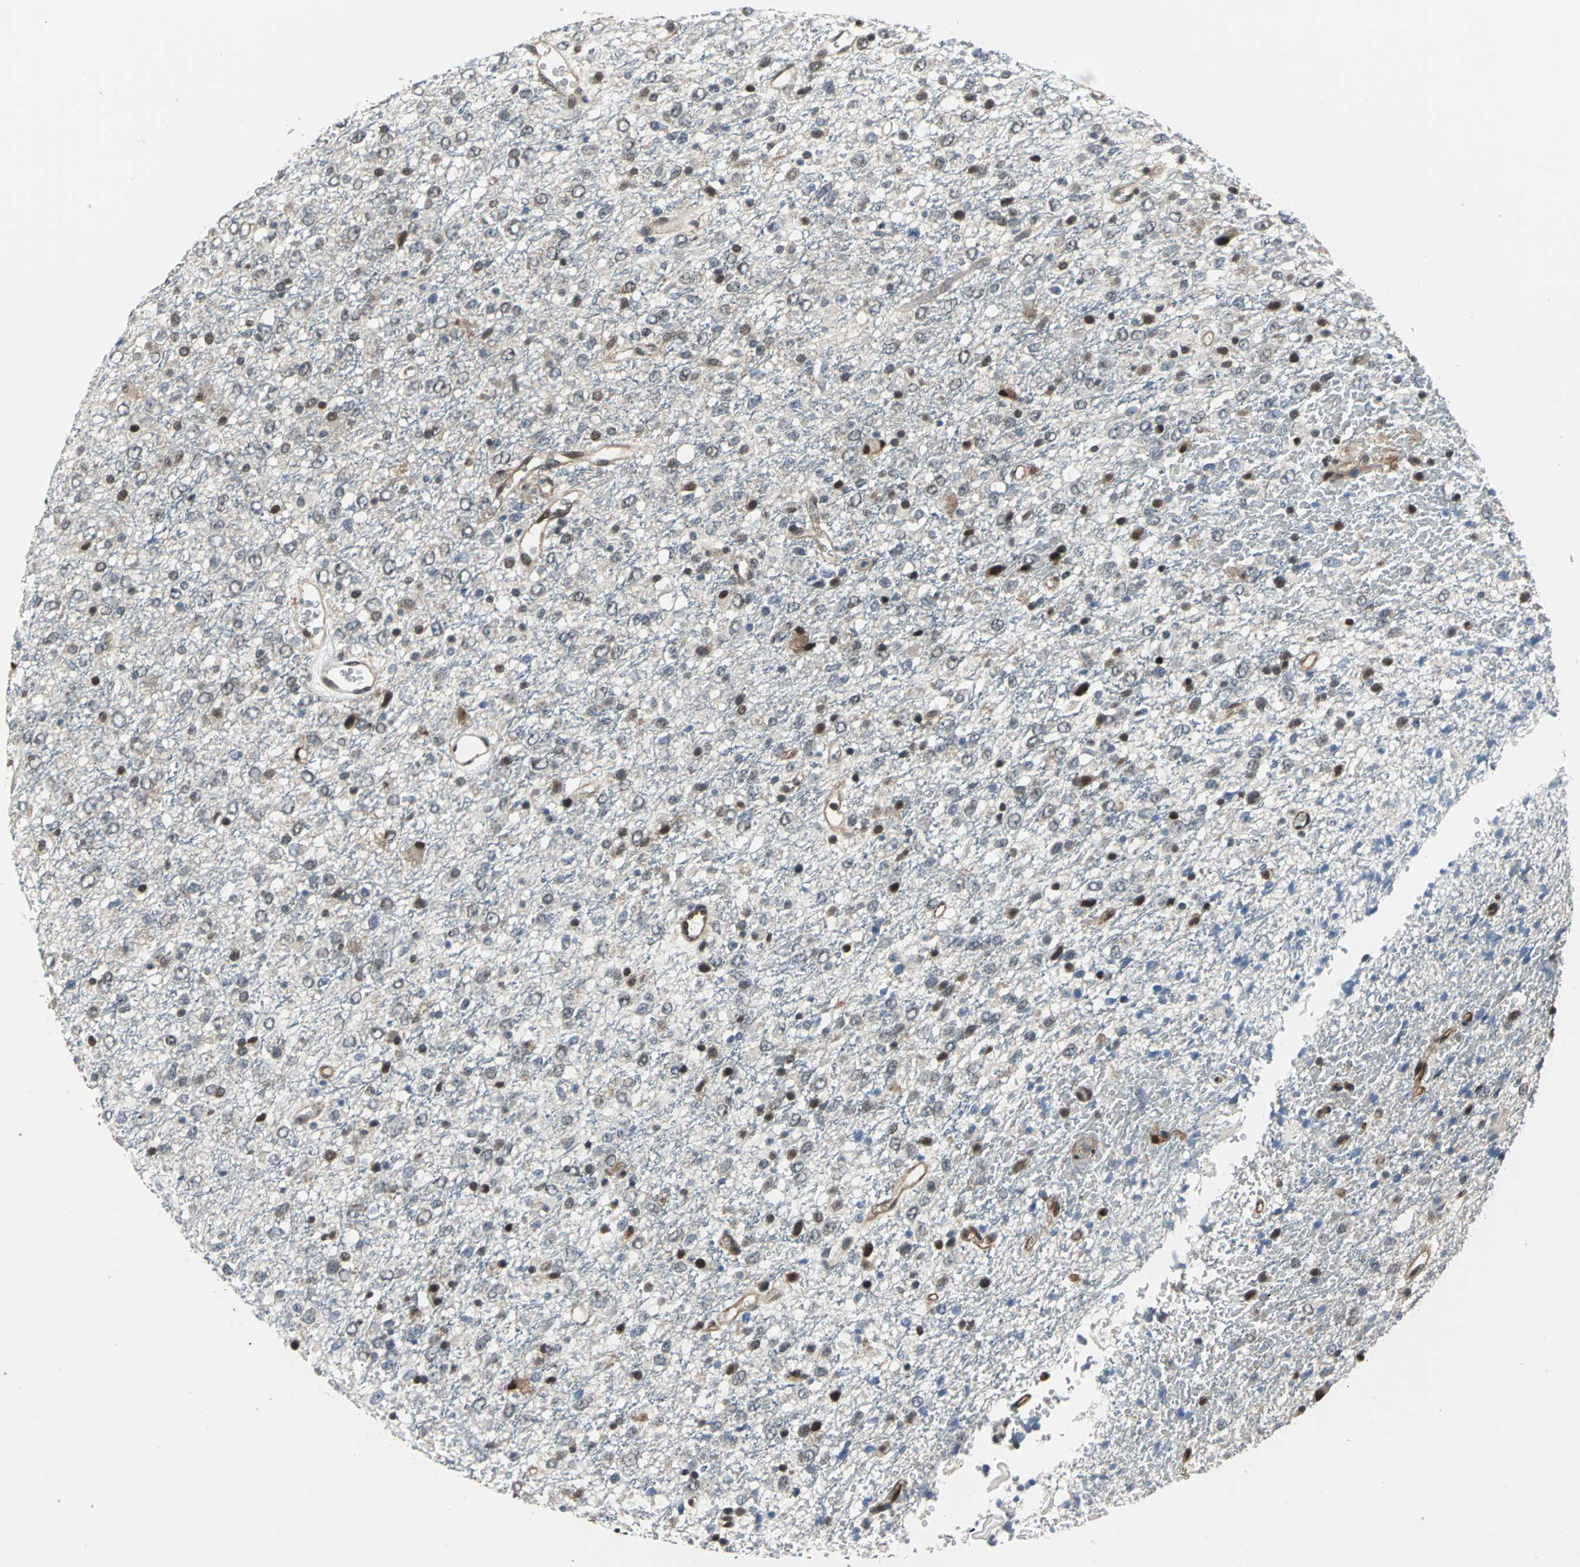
{"staining": {"intensity": "moderate", "quantity": "25%-75%", "location": "cytoplasmic/membranous,nuclear"}, "tissue": "glioma", "cell_type": "Tumor cells", "image_type": "cancer", "snomed": [{"axis": "morphology", "description": "Glioma, malignant, High grade"}, {"axis": "topography", "description": "pancreas cauda"}], "caption": "The micrograph shows immunohistochemical staining of malignant high-grade glioma. There is moderate cytoplasmic/membranous and nuclear expression is seen in about 25%-75% of tumor cells.", "gene": "POLR3K", "patient": {"sex": "male", "age": 60}}